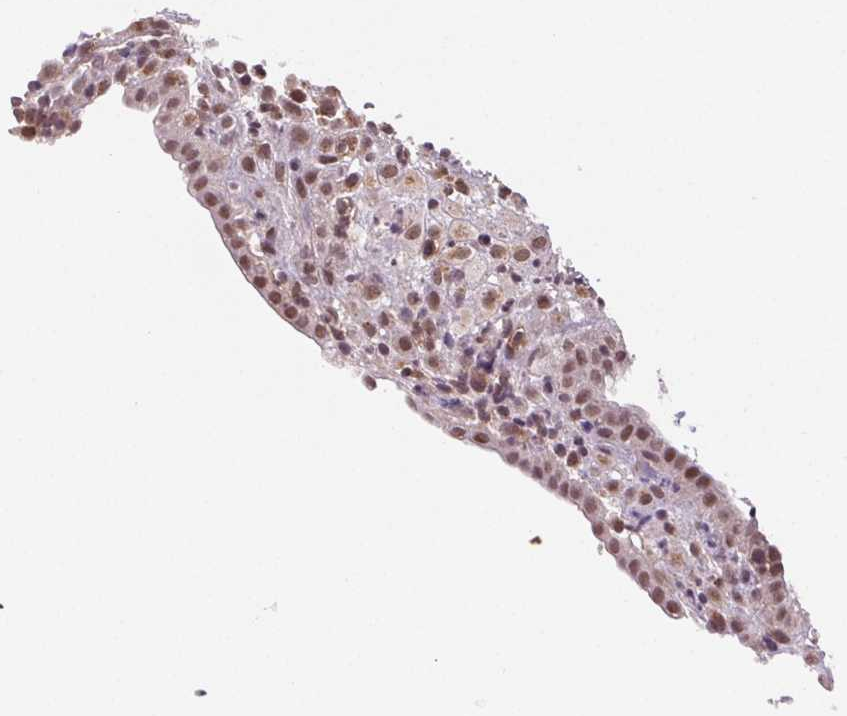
{"staining": {"intensity": "weak", "quantity": ">75%", "location": "nuclear"}, "tissue": "placenta", "cell_type": "Trophoblastic cells", "image_type": "normal", "snomed": [{"axis": "morphology", "description": "Normal tissue, NOS"}, {"axis": "topography", "description": "Placenta"}], "caption": "Protein staining of benign placenta reveals weak nuclear positivity in approximately >75% of trophoblastic cells.", "gene": "GRHL3", "patient": {"sex": "female", "age": 24}}